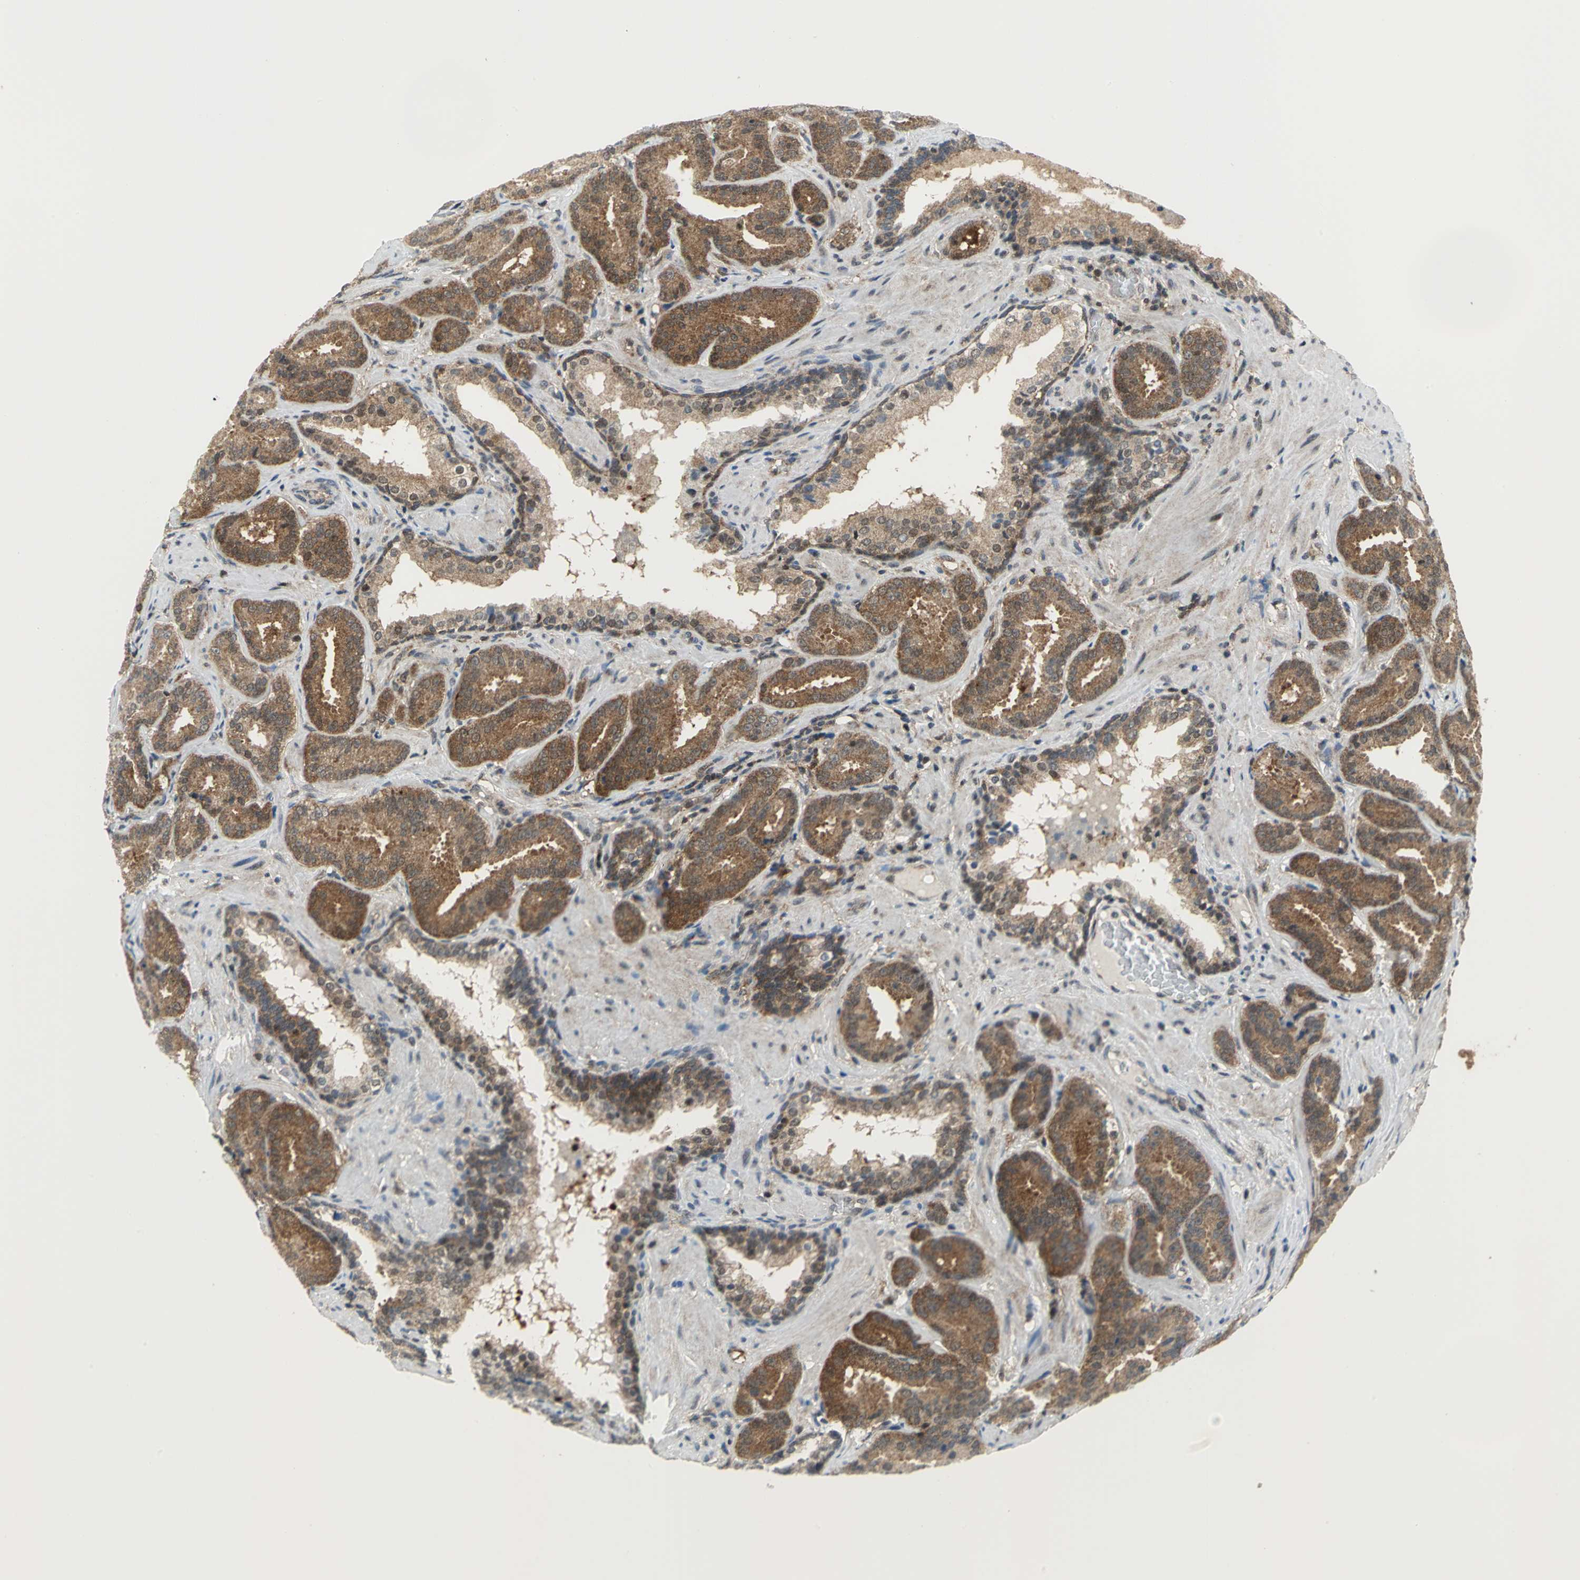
{"staining": {"intensity": "moderate", "quantity": ">75%", "location": "cytoplasmic/membranous"}, "tissue": "prostate cancer", "cell_type": "Tumor cells", "image_type": "cancer", "snomed": [{"axis": "morphology", "description": "Adenocarcinoma, Low grade"}, {"axis": "topography", "description": "Prostate"}], "caption": "Prostate cancer (low-grade adenocarcinoma) stained with a protein marker exhibits moderate staining in tumor cells.", "gene": "PSMA4", "patient": {"sex": "male", "age": 59}}